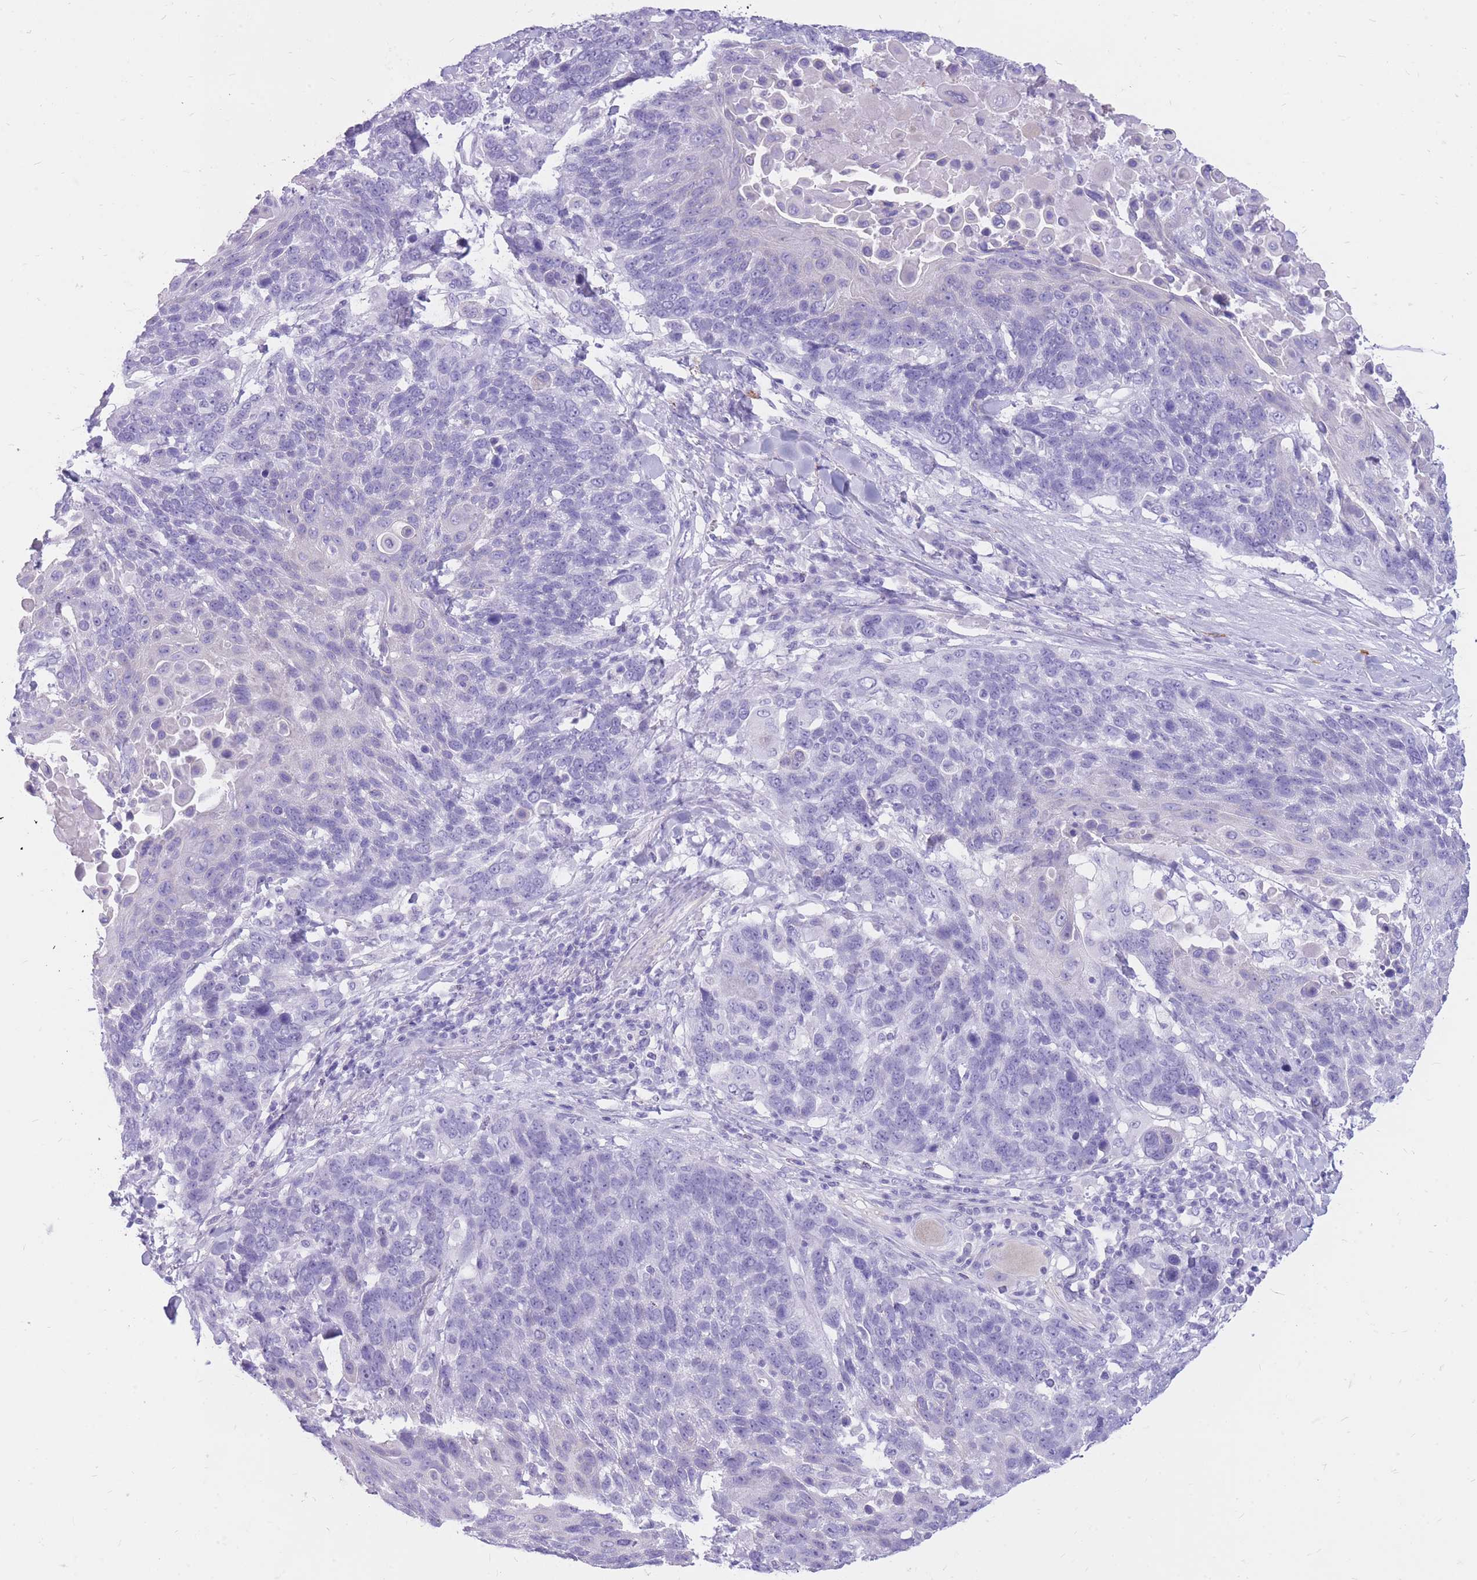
{"staining": {"intensity": "negative", "quantity": "none", "location": "none"}, "tissue": "lung cancer", "cell_type": "Tumor cells", "image_type": "cancer", "snomed": [{"axis": "morphology", "description": "Squamous cell carcinoma, NOS"}, {"axis": "topography", "description": "Lung"}], "caption": "Squamous cell carcinoma (lung) stained for a protein using IHC shows no expression tumor cells.", "gene": "CYP21A2", "patient": {"sex": "male", "age": 66}}